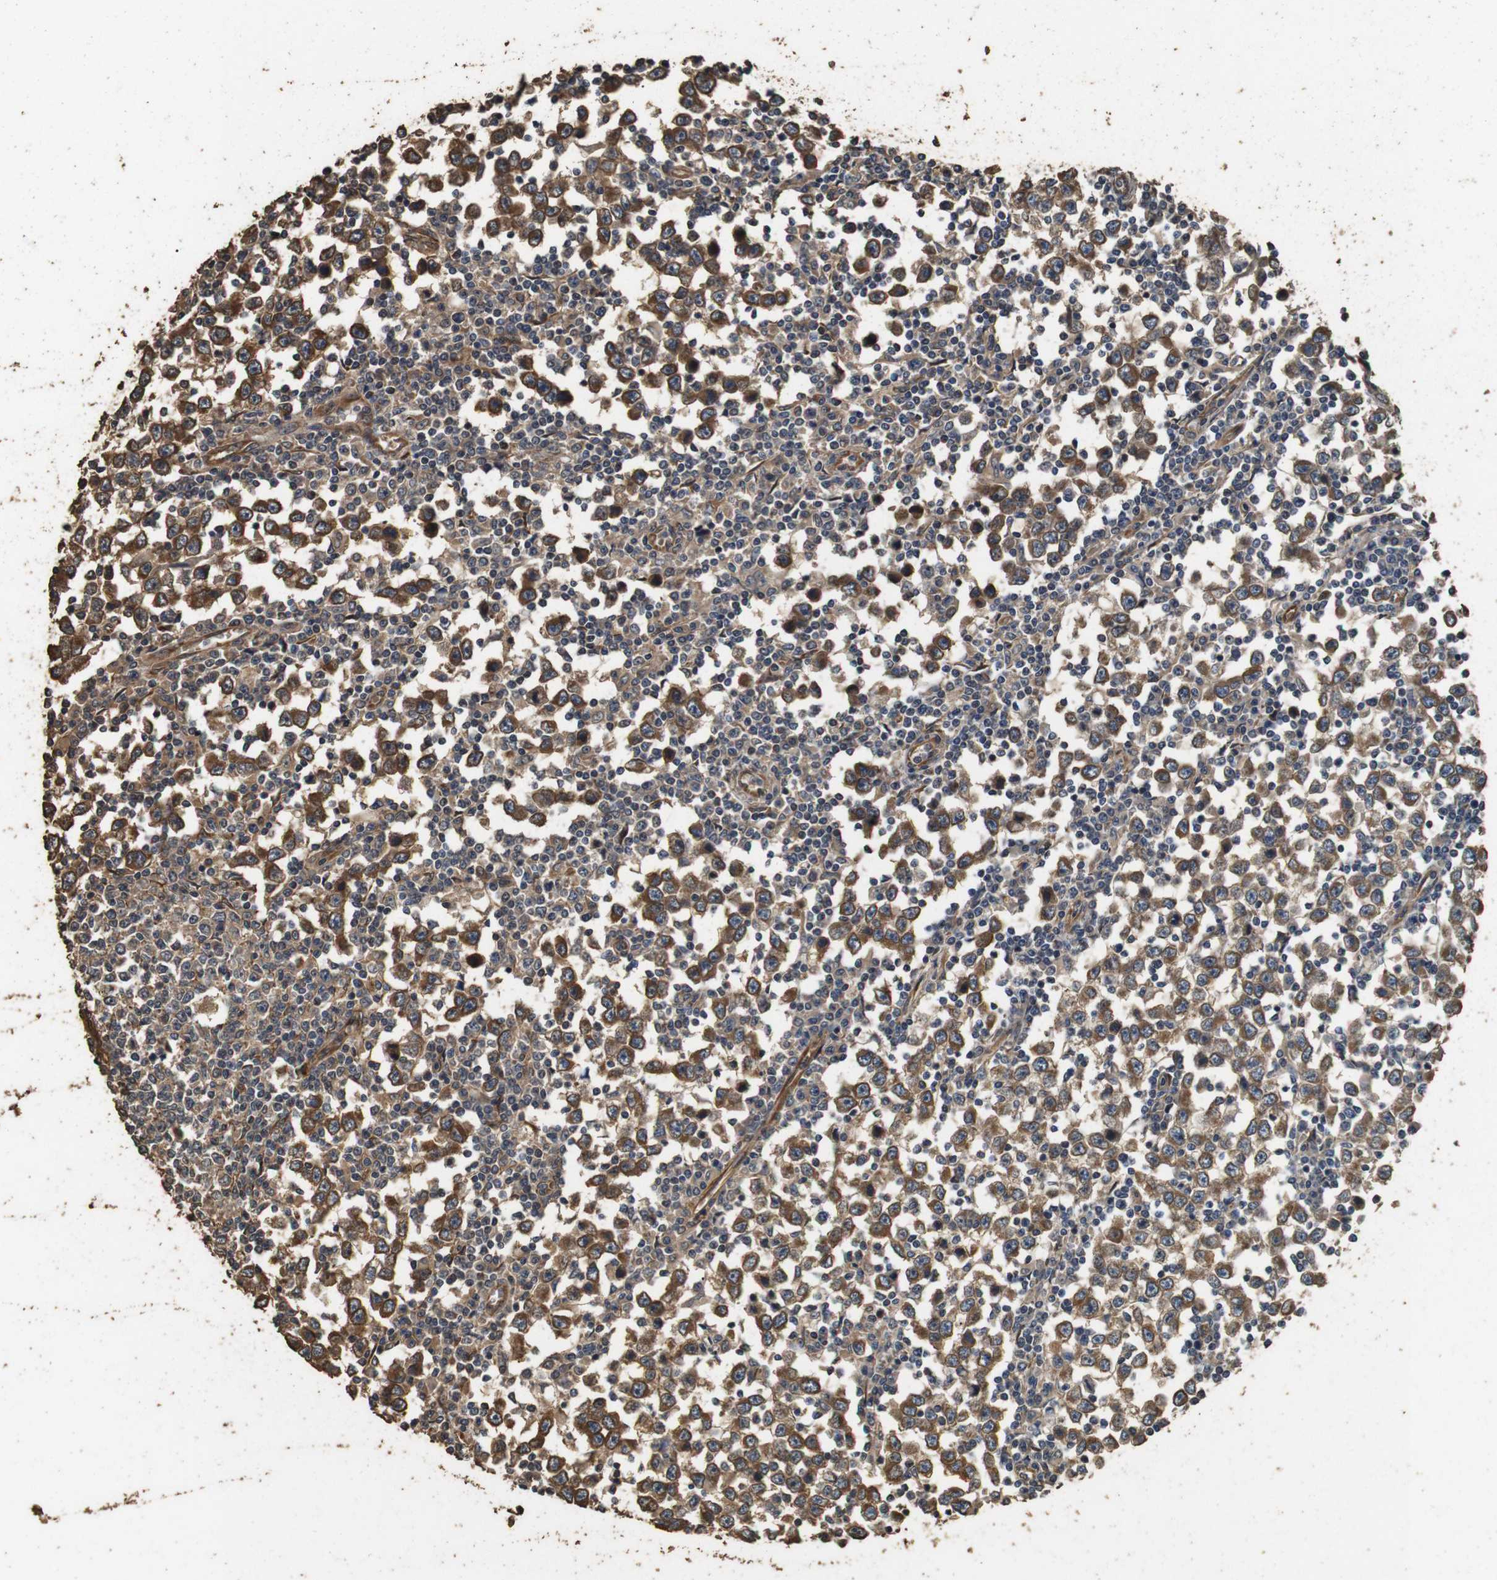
{"staining": {"intensity": "moderate", "quantity": ">75%", "location": "cytoplasmic/membranous"}, "tissue": "testis cancer", "cell_type": "Tumor cells", "image_type": "cancer", "snomed": [{"axis": "morphology", "description": "Seminoma, NOS"}, {"axis": "topography", "description": "Testis"}], "caption": "DAB (3,3'-diaminobenzidine) immunohistochemical staining of testis cancer shows moderate cytoplasmic/membranous protein expression in about >75% of tumor cells.", "gene": "CNPY4", "patient": {"sex": "male", "age": 65}}